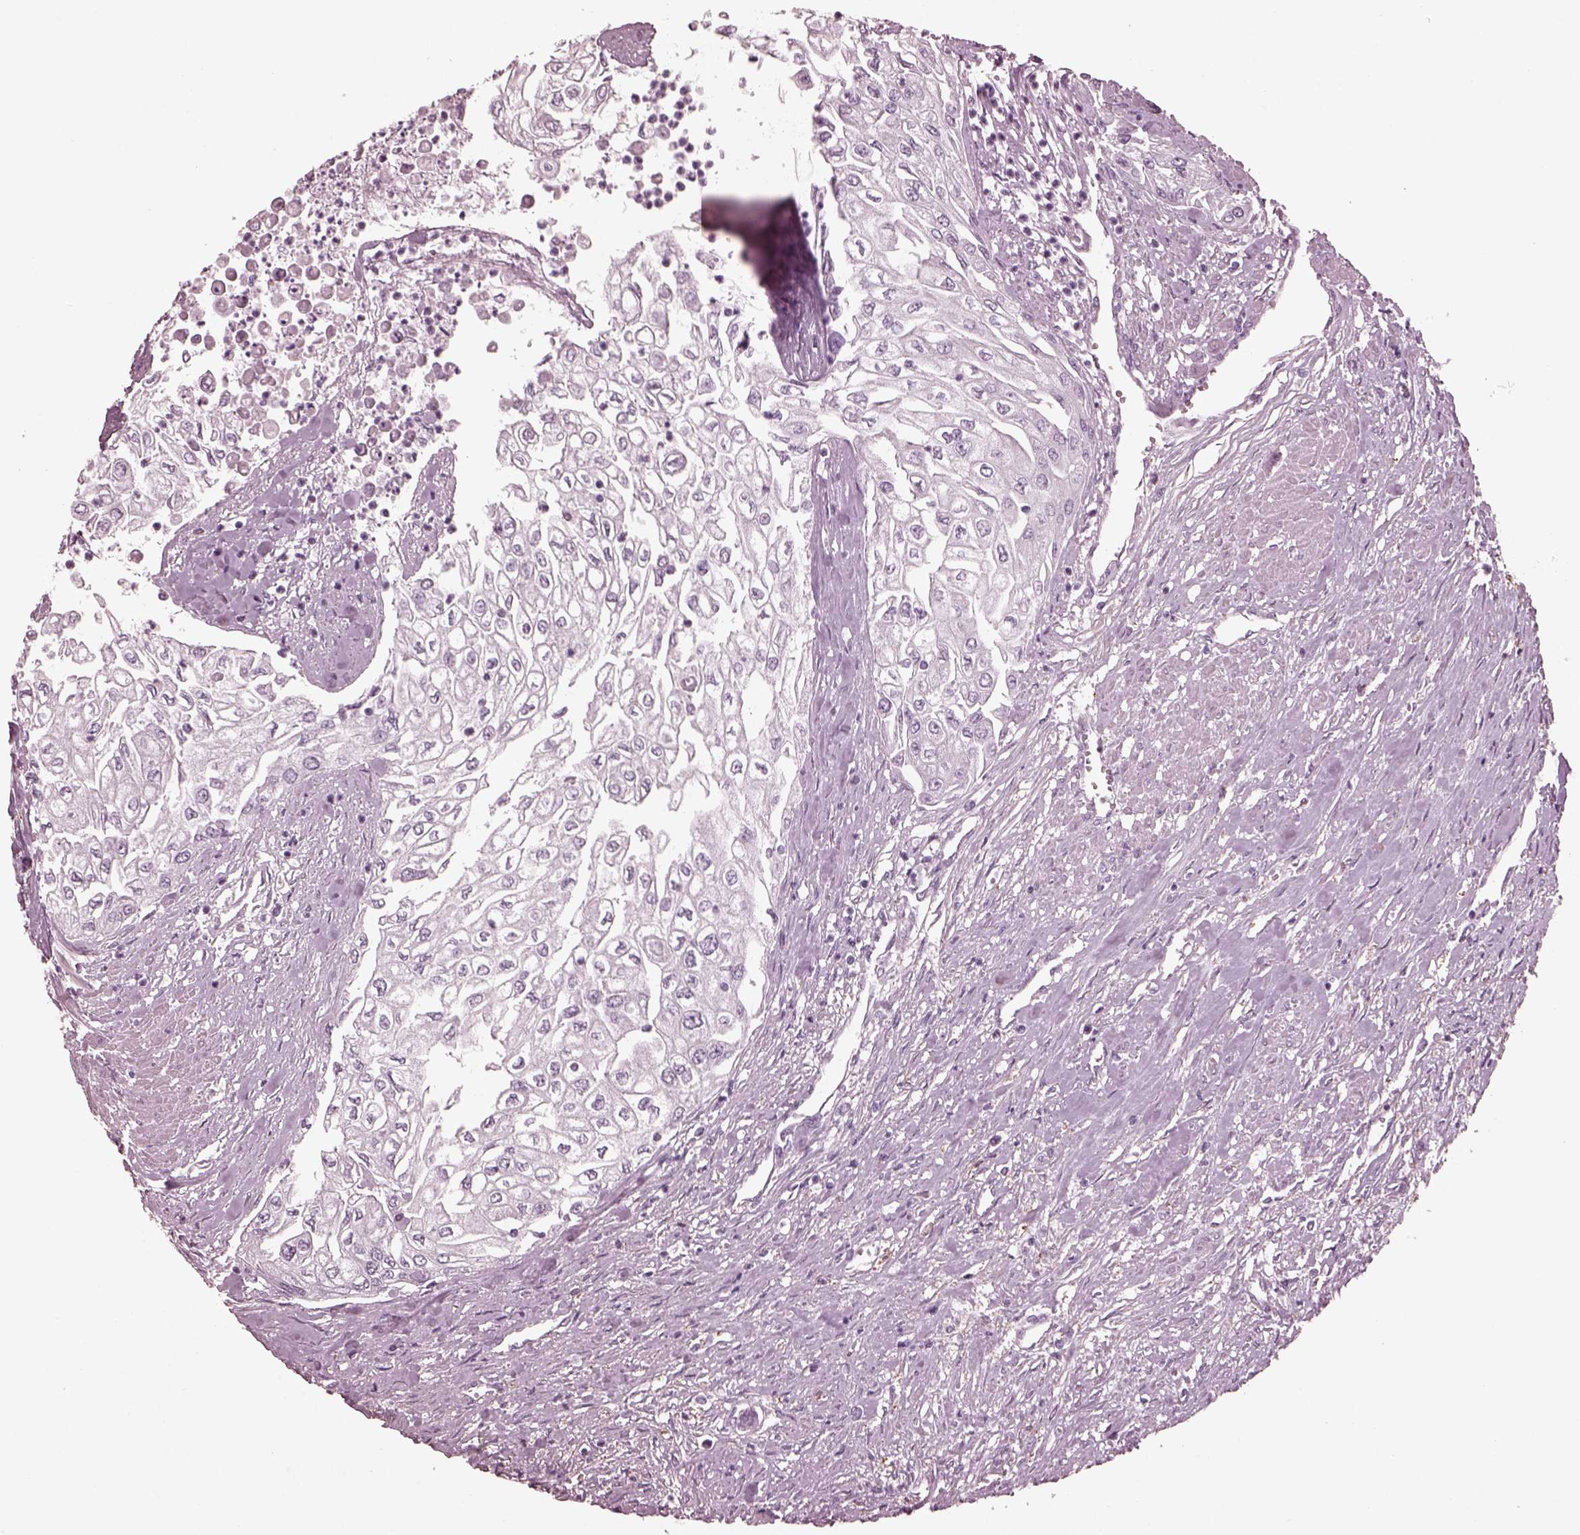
{"staining": {"intensity": "negative", "quantity": "none", "location": "none"}, "tissue": "urothelial cancer", "cell_type": "Tumor cells", "image_type": "cancer", "snomed": [{"axis": "morphology", "description": "Urothelial carcinoma, High grade"}, {"axis": "topography", "description": "Urinary bladder"}], "caption": "Tumor cells show no significant protein staining in high-grade urothelial carcinoma.", "gene": "CGA", "patient": {"sex": "male", "age": 62}}